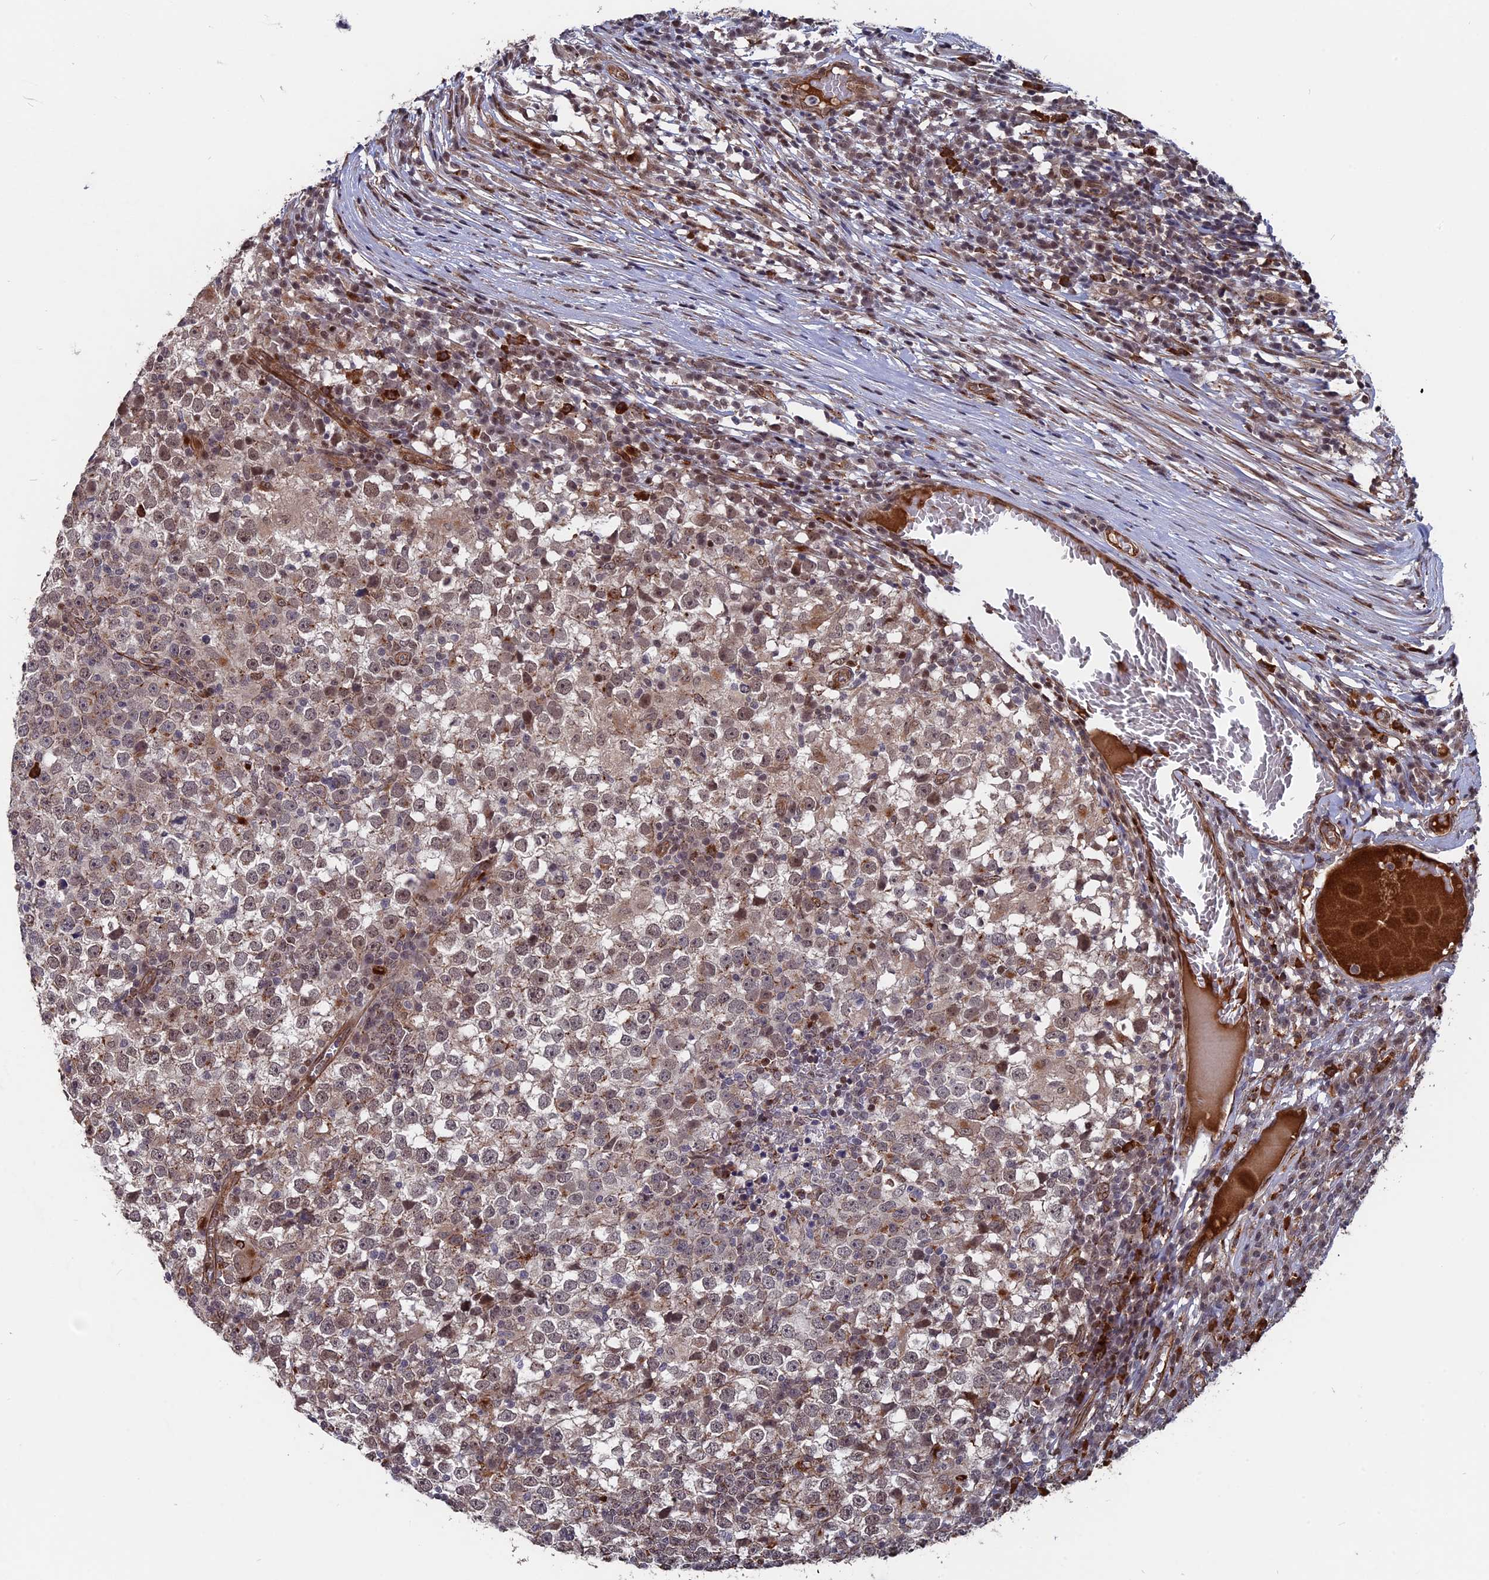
{"staining": {"intensity": "weak", "quantity": "25%-75%", "location": "cytoplasmic/membranous,nuclear"}, "tissue": "testis cancer", "cell_type": "Tumor cells", "image_type": "cancer", "snomed": [{"axis": "morphology", "description": "Seminoma, NOS"}, {"axis": "topography", "description": "Testis"}], "caption": "Tumor cells display low levels of weak cytoplasmic/membranous and nuclear positivity in about 25%-75% of cells in testis cancer. (brown staining indicates protein expression, while blue staining denotes nuclei).", "gene": "NOSIP", "patient": {"sex": "male", "age": 65}}